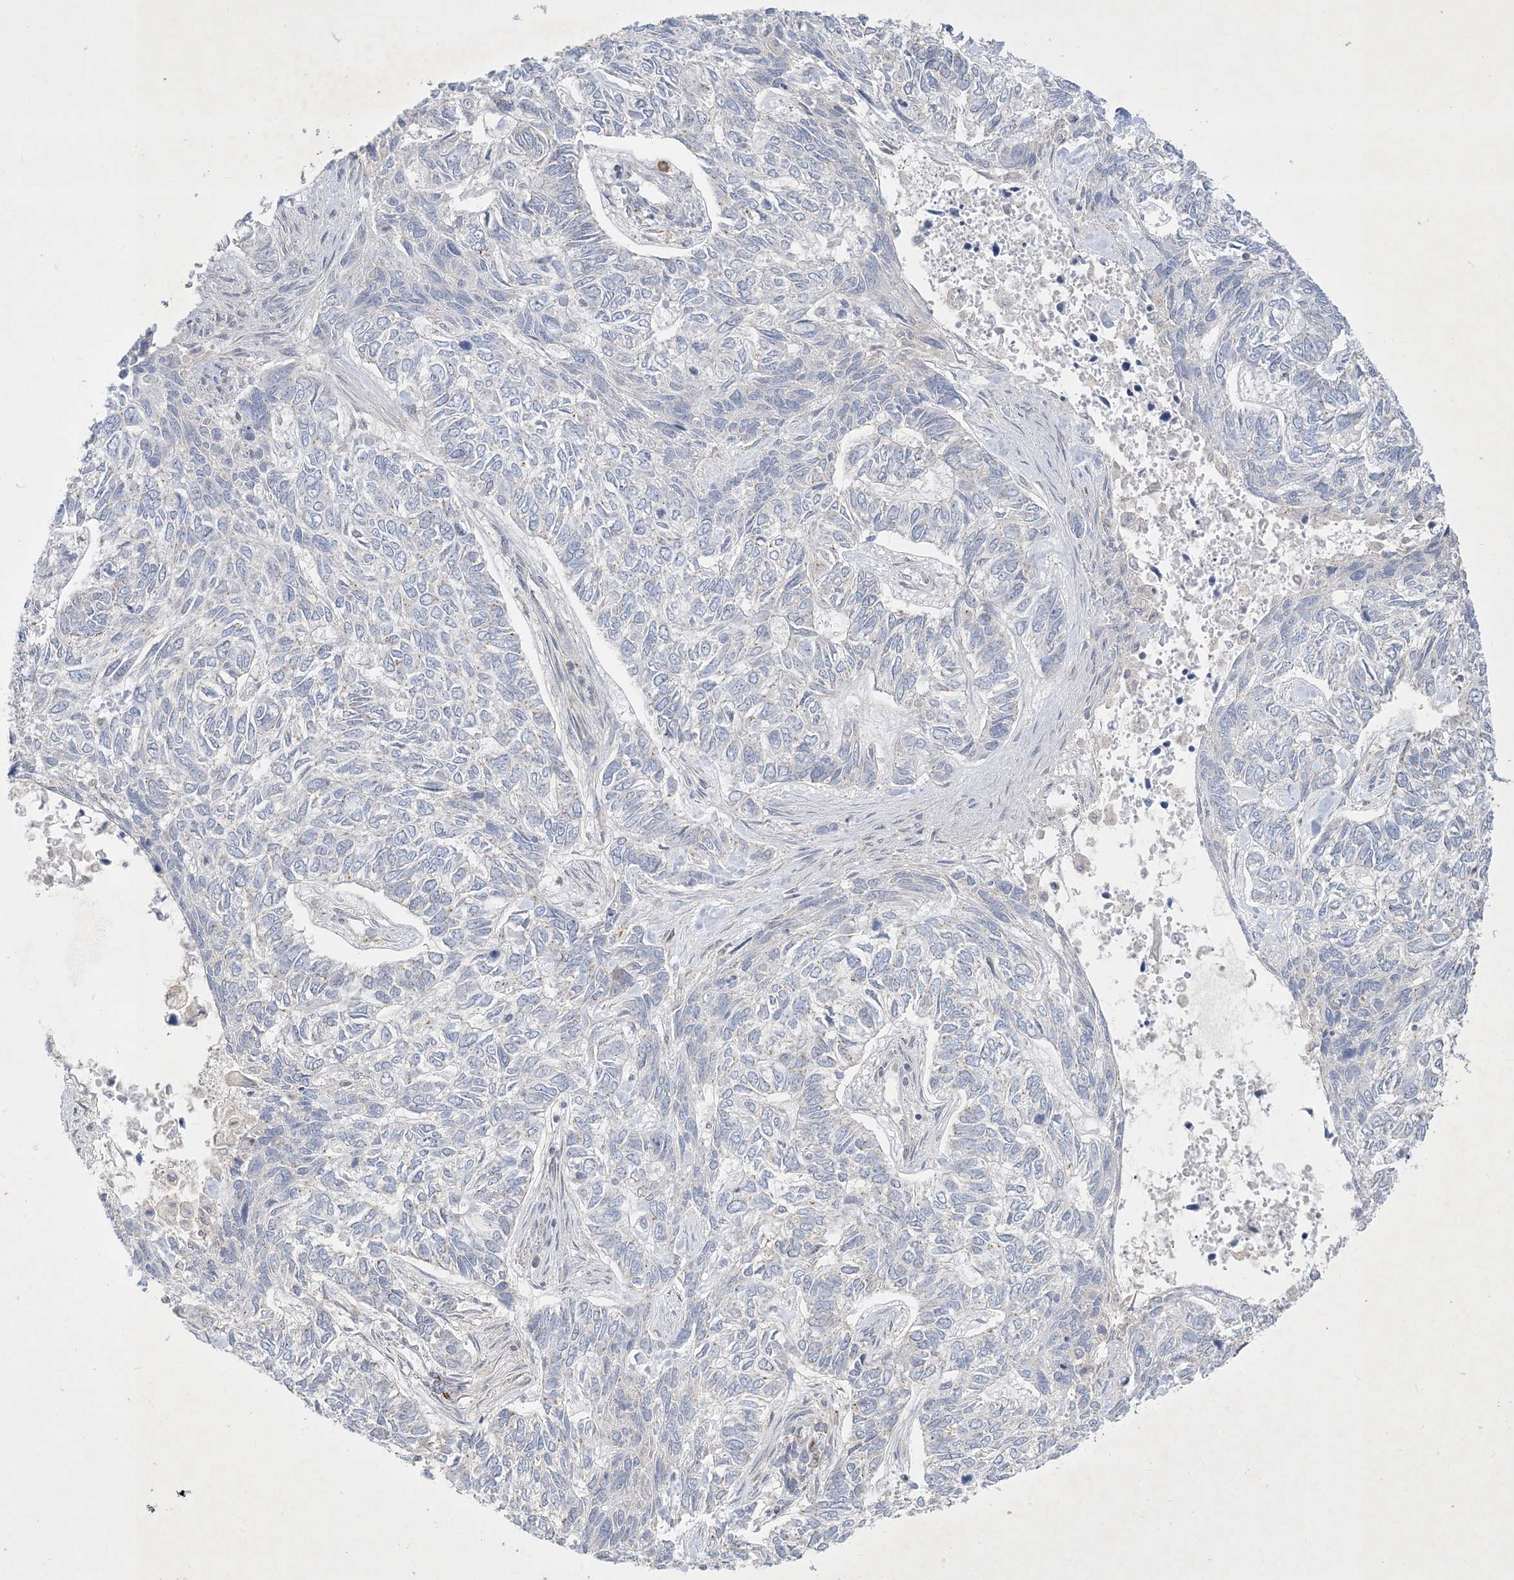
{"staining": {"intensity": "negative", "quantity": "none", "location": "none"}, "tissue": "skin cancer", "cell_type": "Tumor cells", "image_type": "cancer", "snomed": [{"axis": "morphology", "description": "Basal cell carcinoma"}, {"axis": "topography", "description": "Skin"}], "caption": "The photomicrograph displays no staining of tumor cells in skin basal cell carcinoma. (DAB immunohistochemistry (IHC) visualized using brightfield microscopy, high magnification).", "gene": "CCDC14", "patient": {"sex": "female", "age": 65}}